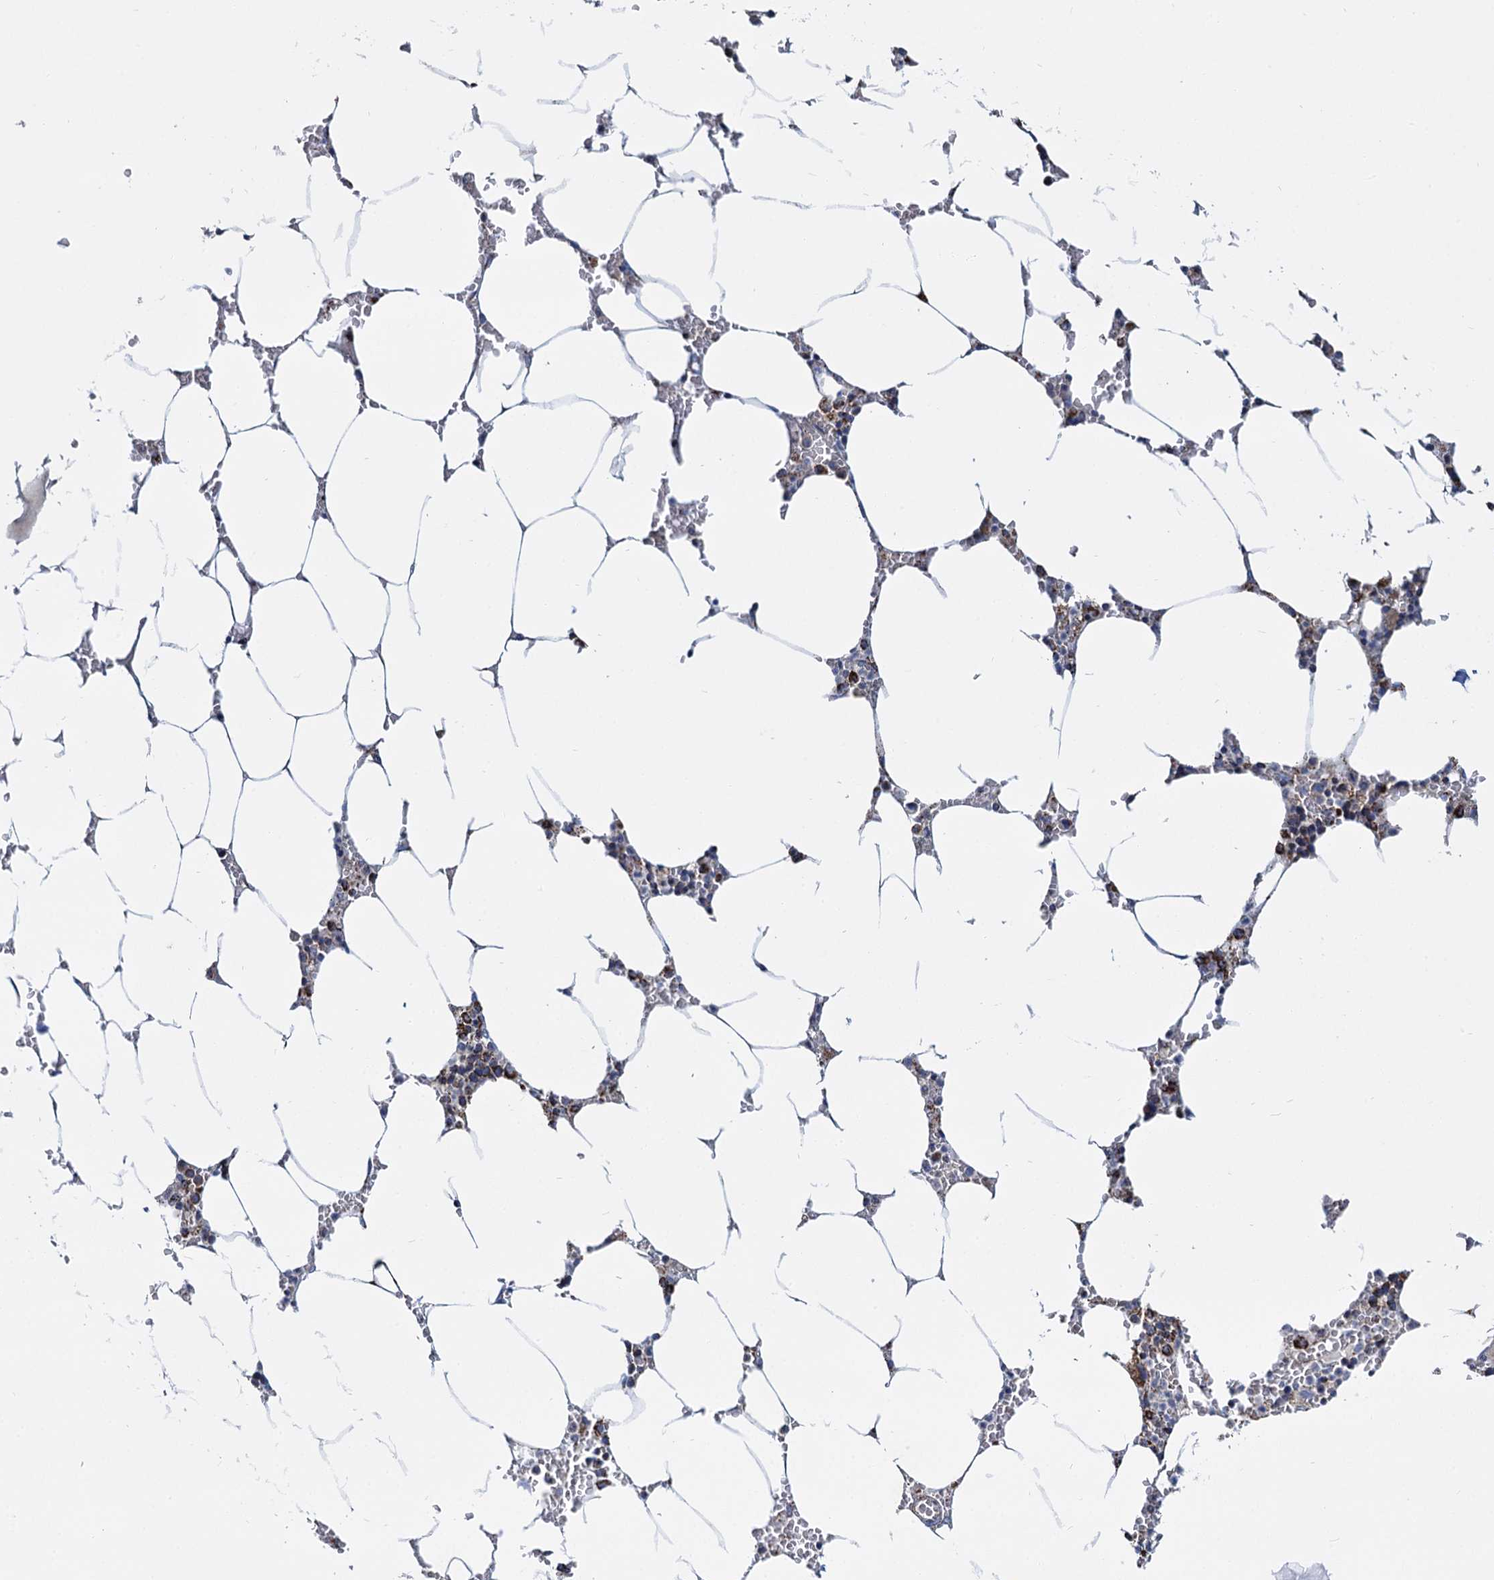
{"staining": {"intensity": "strong", "quantity": "<25%", "location": "cytoplasmic/membranous"}, "tissue": "bone marrow", "cell_type": "Hematopoietic cells", "image_type": "normal", "snomed": [{"axis": "morphology", "description": "Normal tissue, NOS"}, {"axis": "topography", "description": "Bone marrow"}], "caption": "Immunohistochemical staining of normal human bone marrow shows medium levels of strong cytoplasmic/membranous expression in approximately <25% of hematopoietic cells.", "gene": "CCP110", "patient": {"sex": "male", "age": 70}}